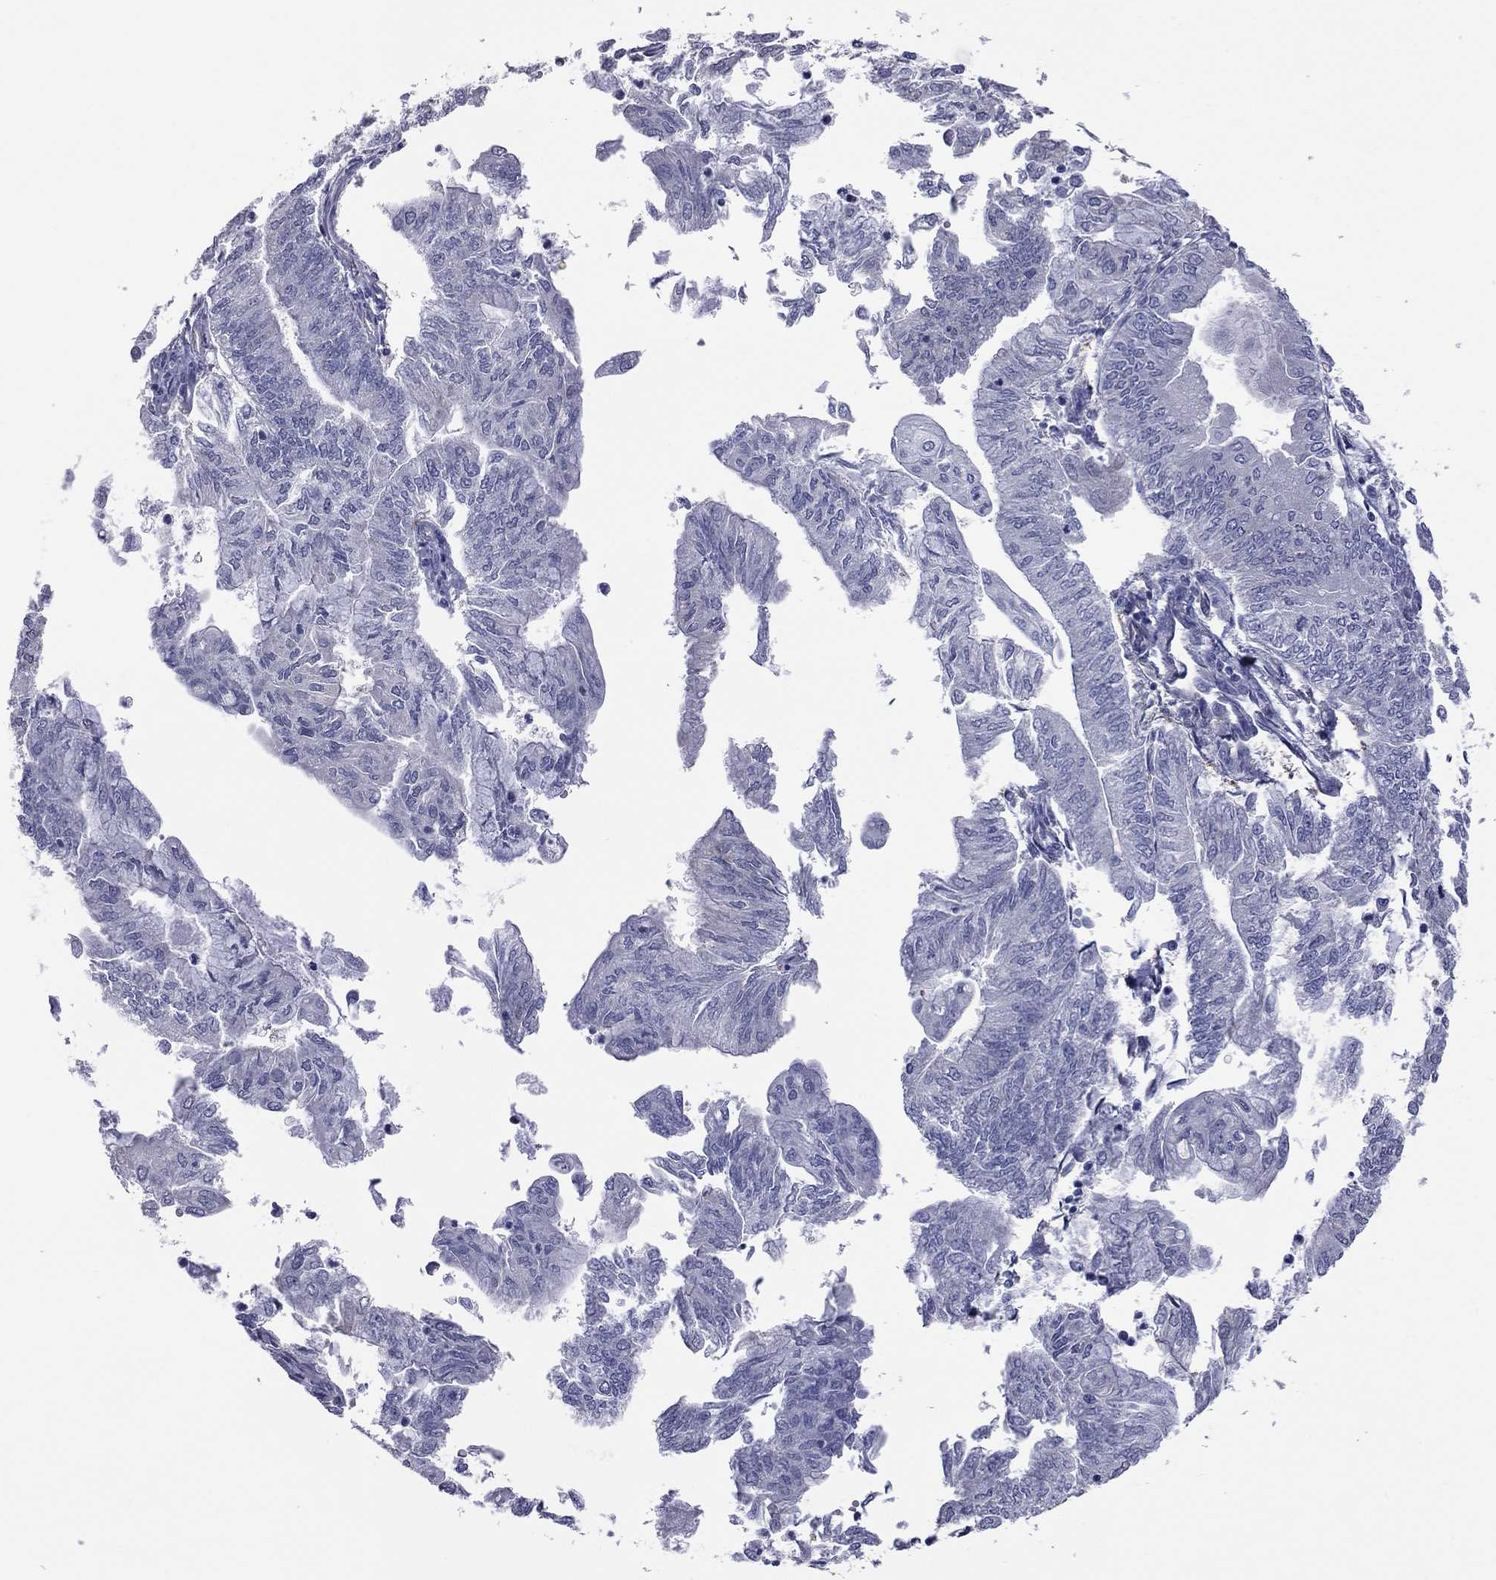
{"staining": {"intensity": "negative", "quantity": "none", "location": "none"}, "tissue": "endometrial cancer", "cell_type": "Tumor cells", "image_type": "cancer", "snomed": [{"axis": "morphology", "description": "Adenocarcinoma, NOS"}, {"axis": "topography", "description": "Endometrium"}], "caption": "Immunohistochemistry (IHC) micrograph of neoplastic tissue: human endometrial cancer (adenocarcinoma) stained with DAB (3,3'-diaminobenzidine) displays no significant protein positivity in tumor cells.", "gene": "HYLS1", "patient": {"sex": "female", "age": 59}}